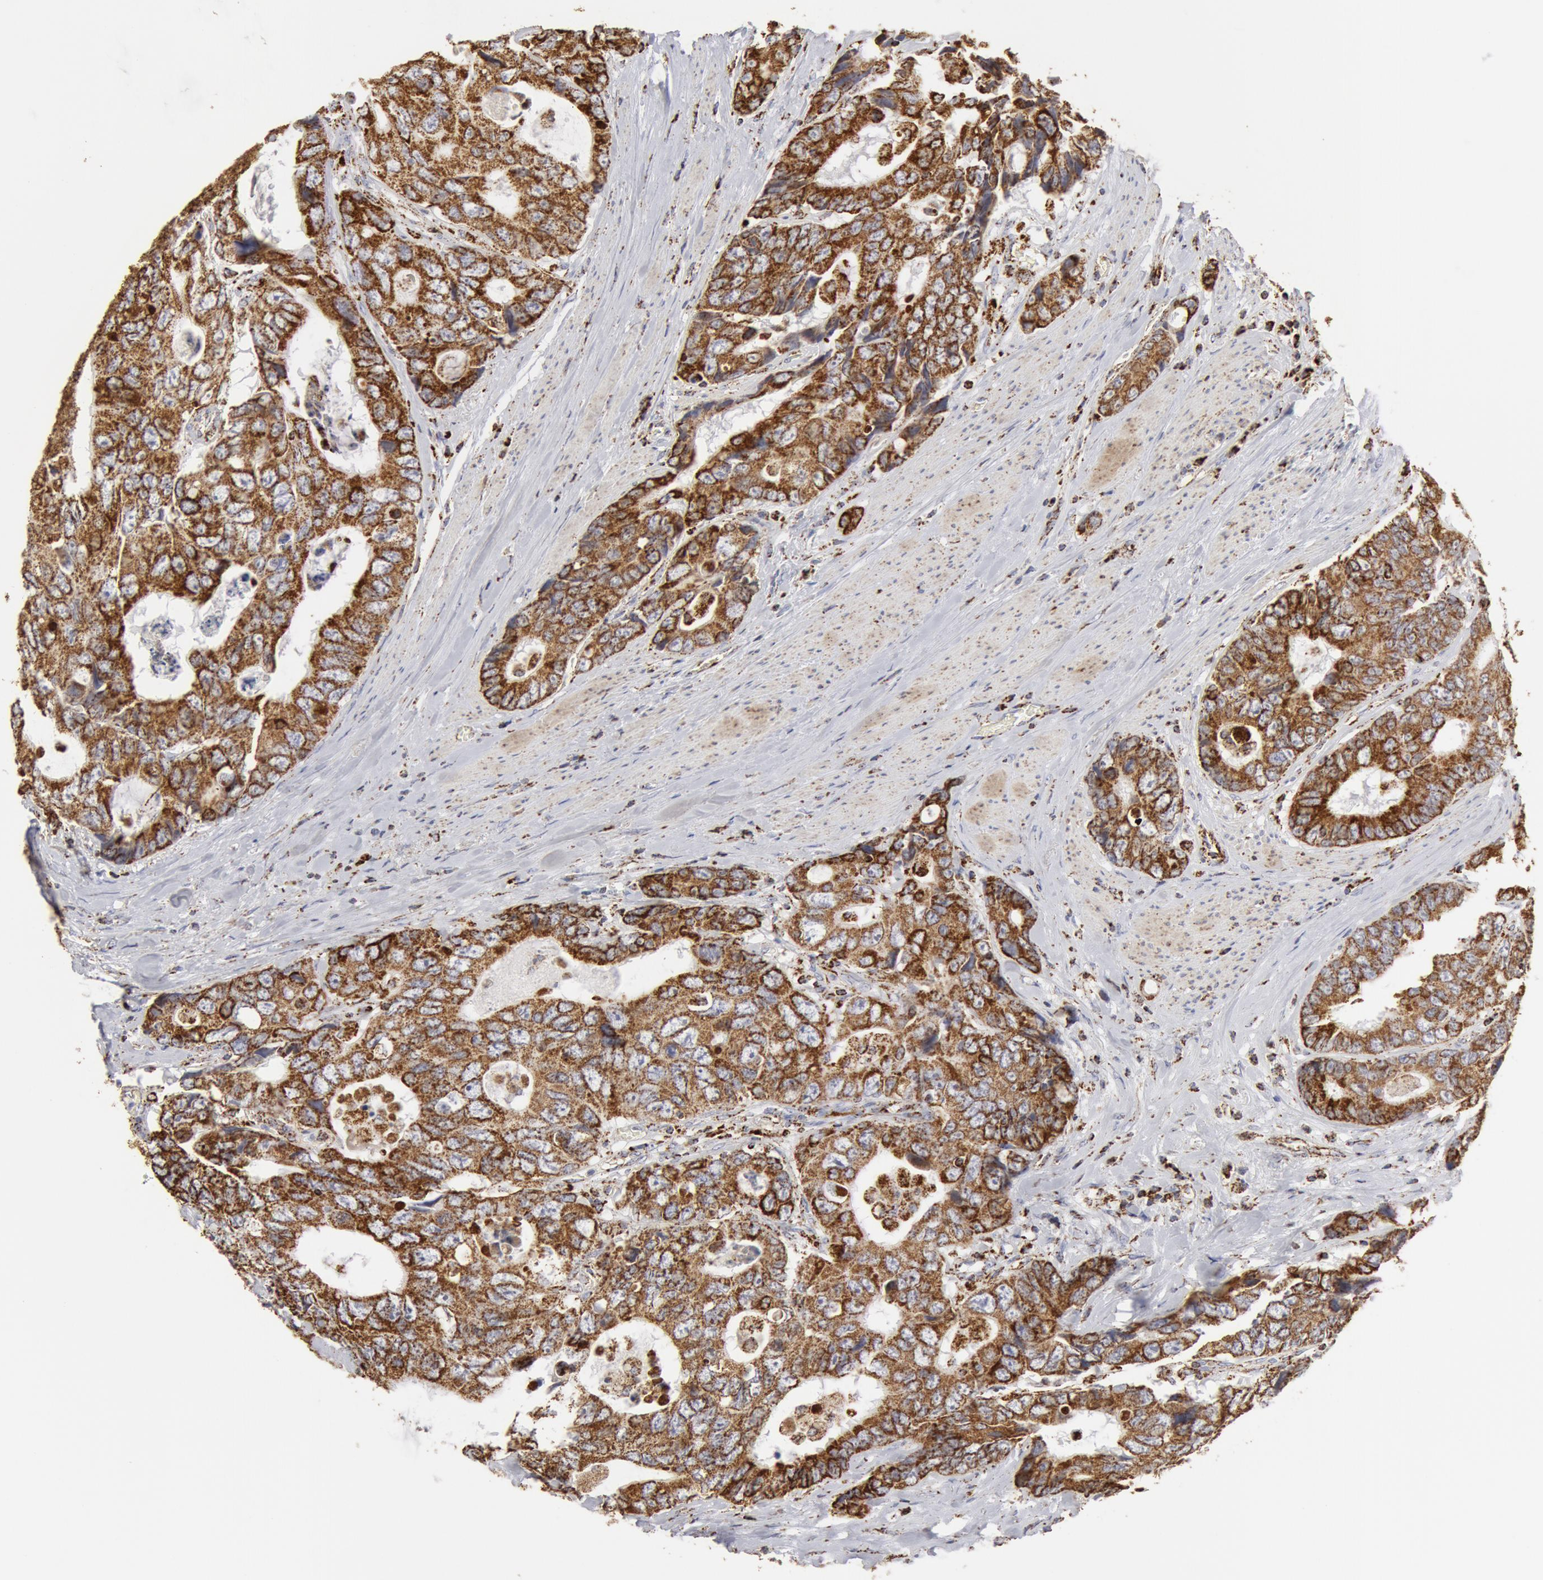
{"staining": {"intensity": "strong", "quantity": ">75%", "location": "cytoplasmic/membranous"}, "tissue": "colorectal cancer", "cell_type": "Tumor cells", "image_type": "cancer", "snomed": [{"axis": "morphology", "description": "Adenocarcinoma, NOS"}, {"axis": "topography", "description": "Rectum"}], "caption": "Protein expression analysis of human colorectal cancer reveals strong cytoplasmic/membranous expression in about >75% of tumor cells. Immunohistochemistry (ihc) stains the protein in brown and the nuclei are stained blue.", "gene": "ATP5F1B", "patient": {"sex": "female", "age": 67}}